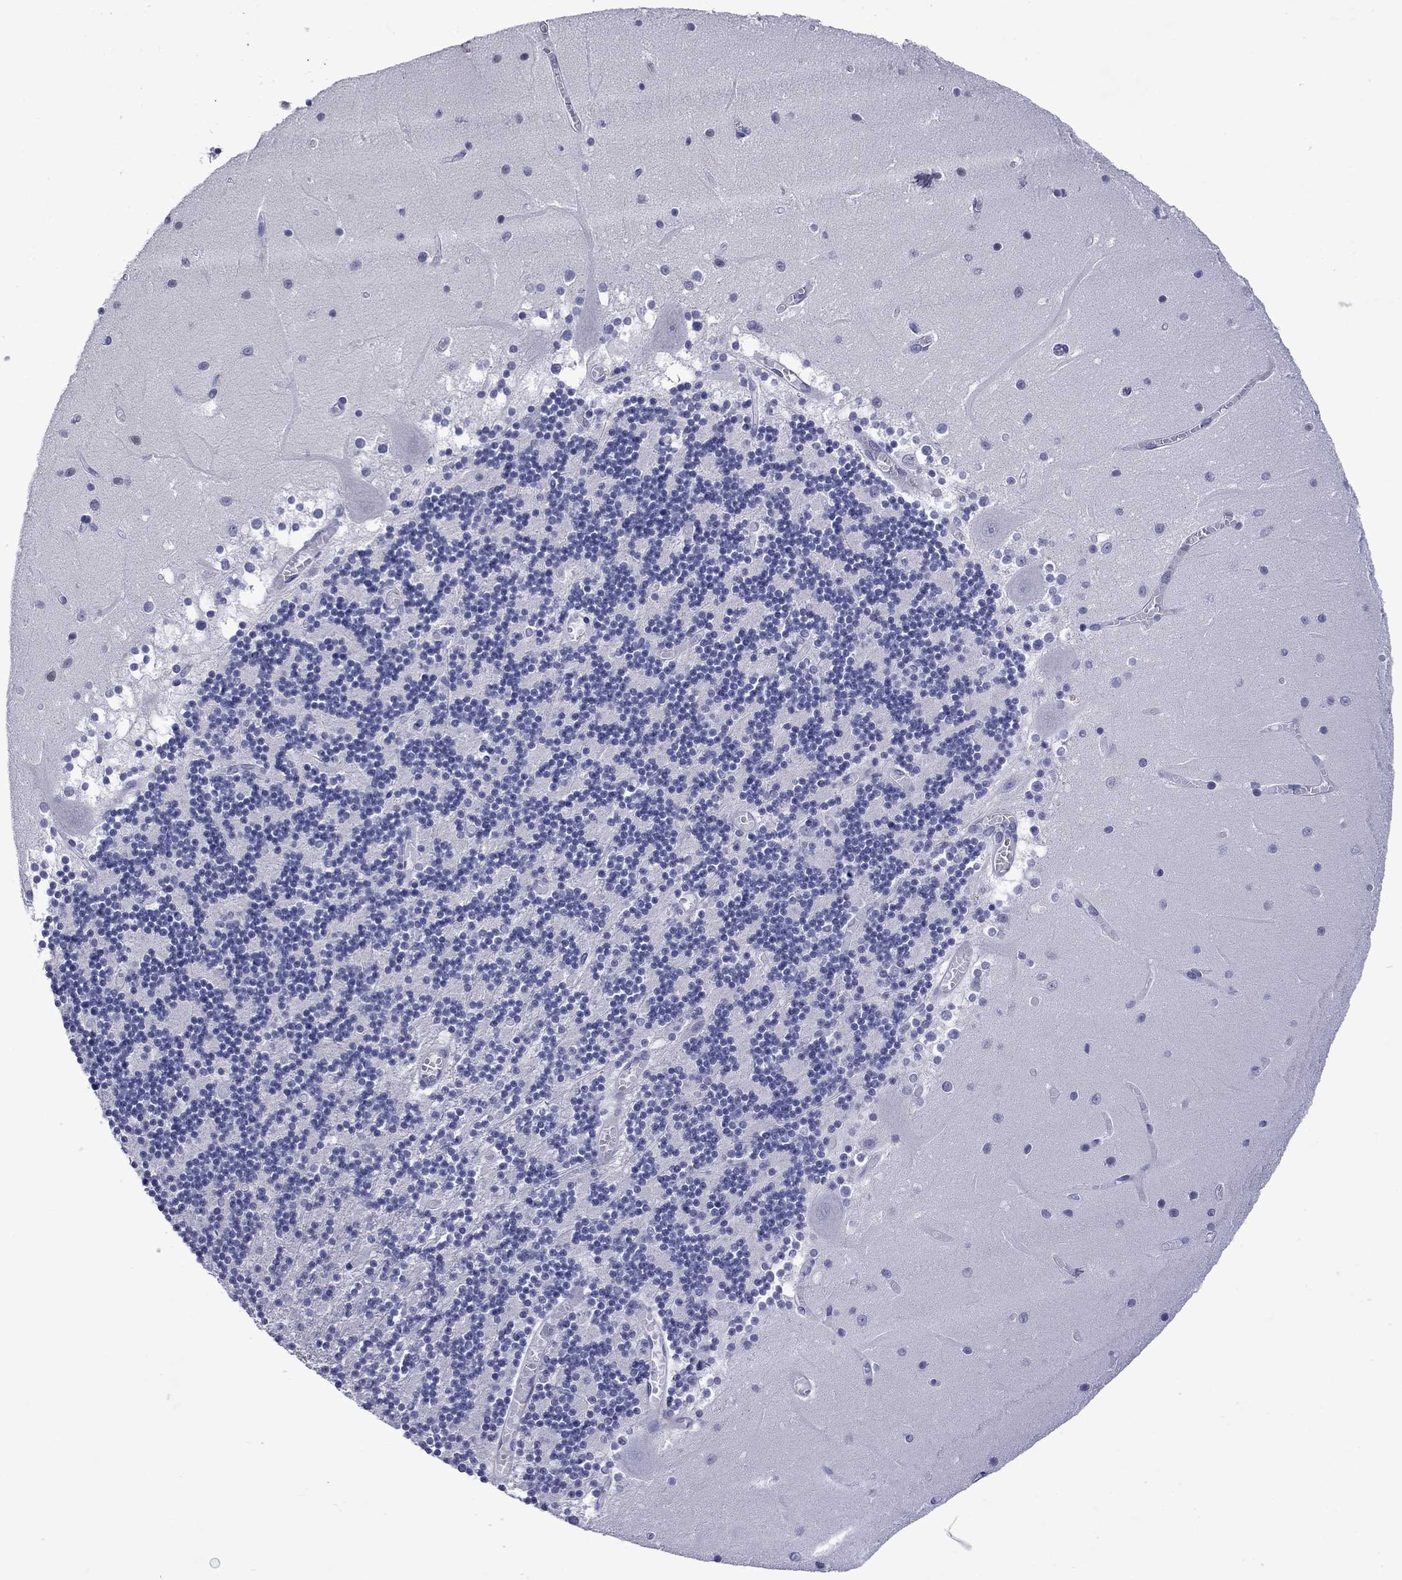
{"staining": {"intensity": "negative", "quantity": "none", "location": "none"}, "tissue": "cerebellum", "cell_type": "Cells in granular layer", "image_type": "normal", "snomed": [{"axis": "morphology", "description": "Normal tissue, NOS"}, {"axis": "topography", "description": "Cerebellum"}], "caption": "Immunohistochemistry of unremarkable cerebellum exhibits no expression in cells in granular layer. The staining was performed using DAB to visualize the protein expression in brown, while the nuclei were stained in blue with hematoxylin (Magnification: 20x).", "gene": "PIWIL1", "patient": {"sex": "female", "age": 28}}